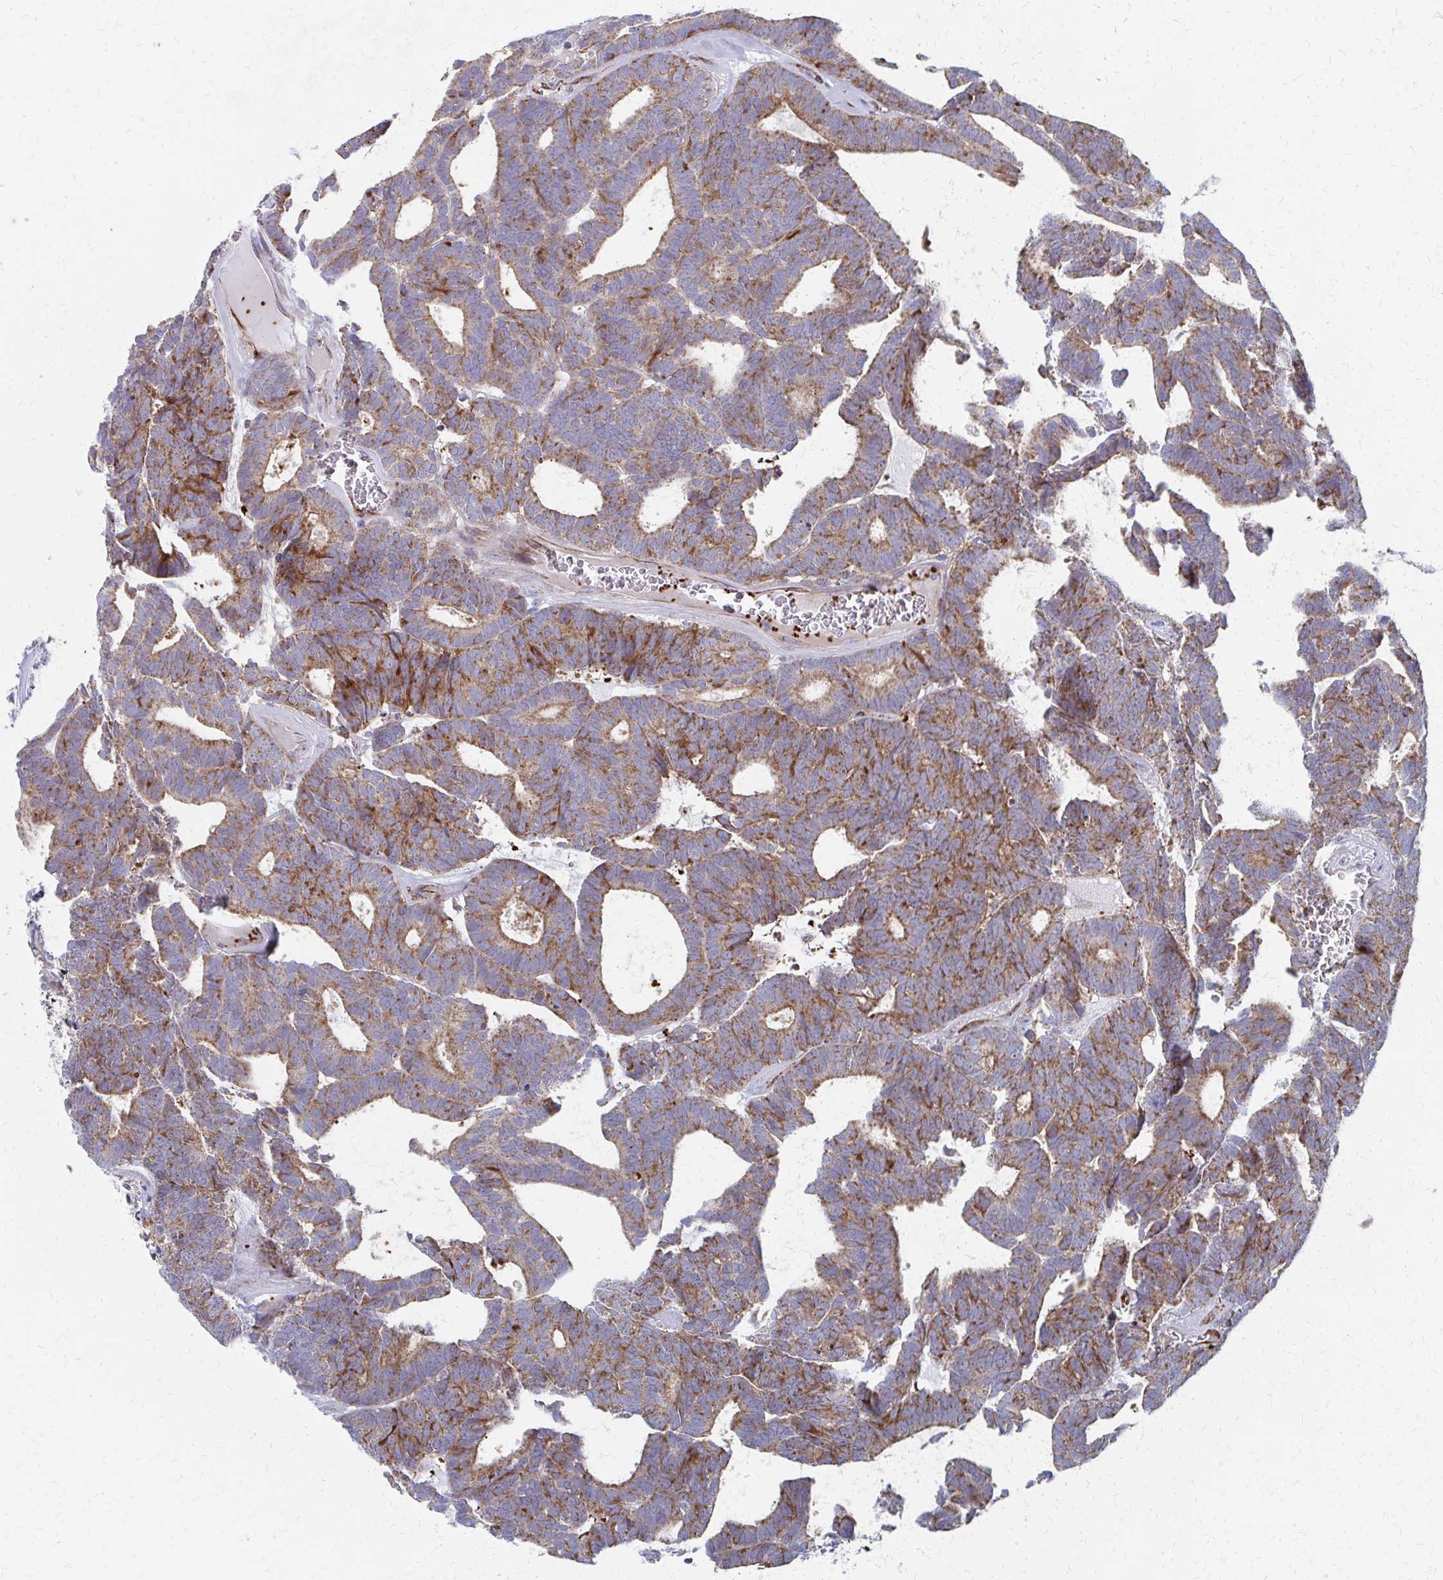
{"staining": {"intensity": "moderate", "quantity": ">75%", "location": "cytoplasmic/membranous"}, "tissue": "head and neck cancer", "cell_type": "Tumor cells", "image_type": "cancer", "snomed": [{"axis": "morphology", "description": "Adenocarcinoma, NOS"}, {"axis": "topography", "description": "Head-Neck"}], "caption": "Moderate cytoplasmic/membranous staining is seen in about >75% of tumor cells in adenocarcinoma (head and neck). (DAB IHC with brightfield microscopy, high magnification).", "gene": "FAHD1", "patient": {"sex": "female", "age": 81}}